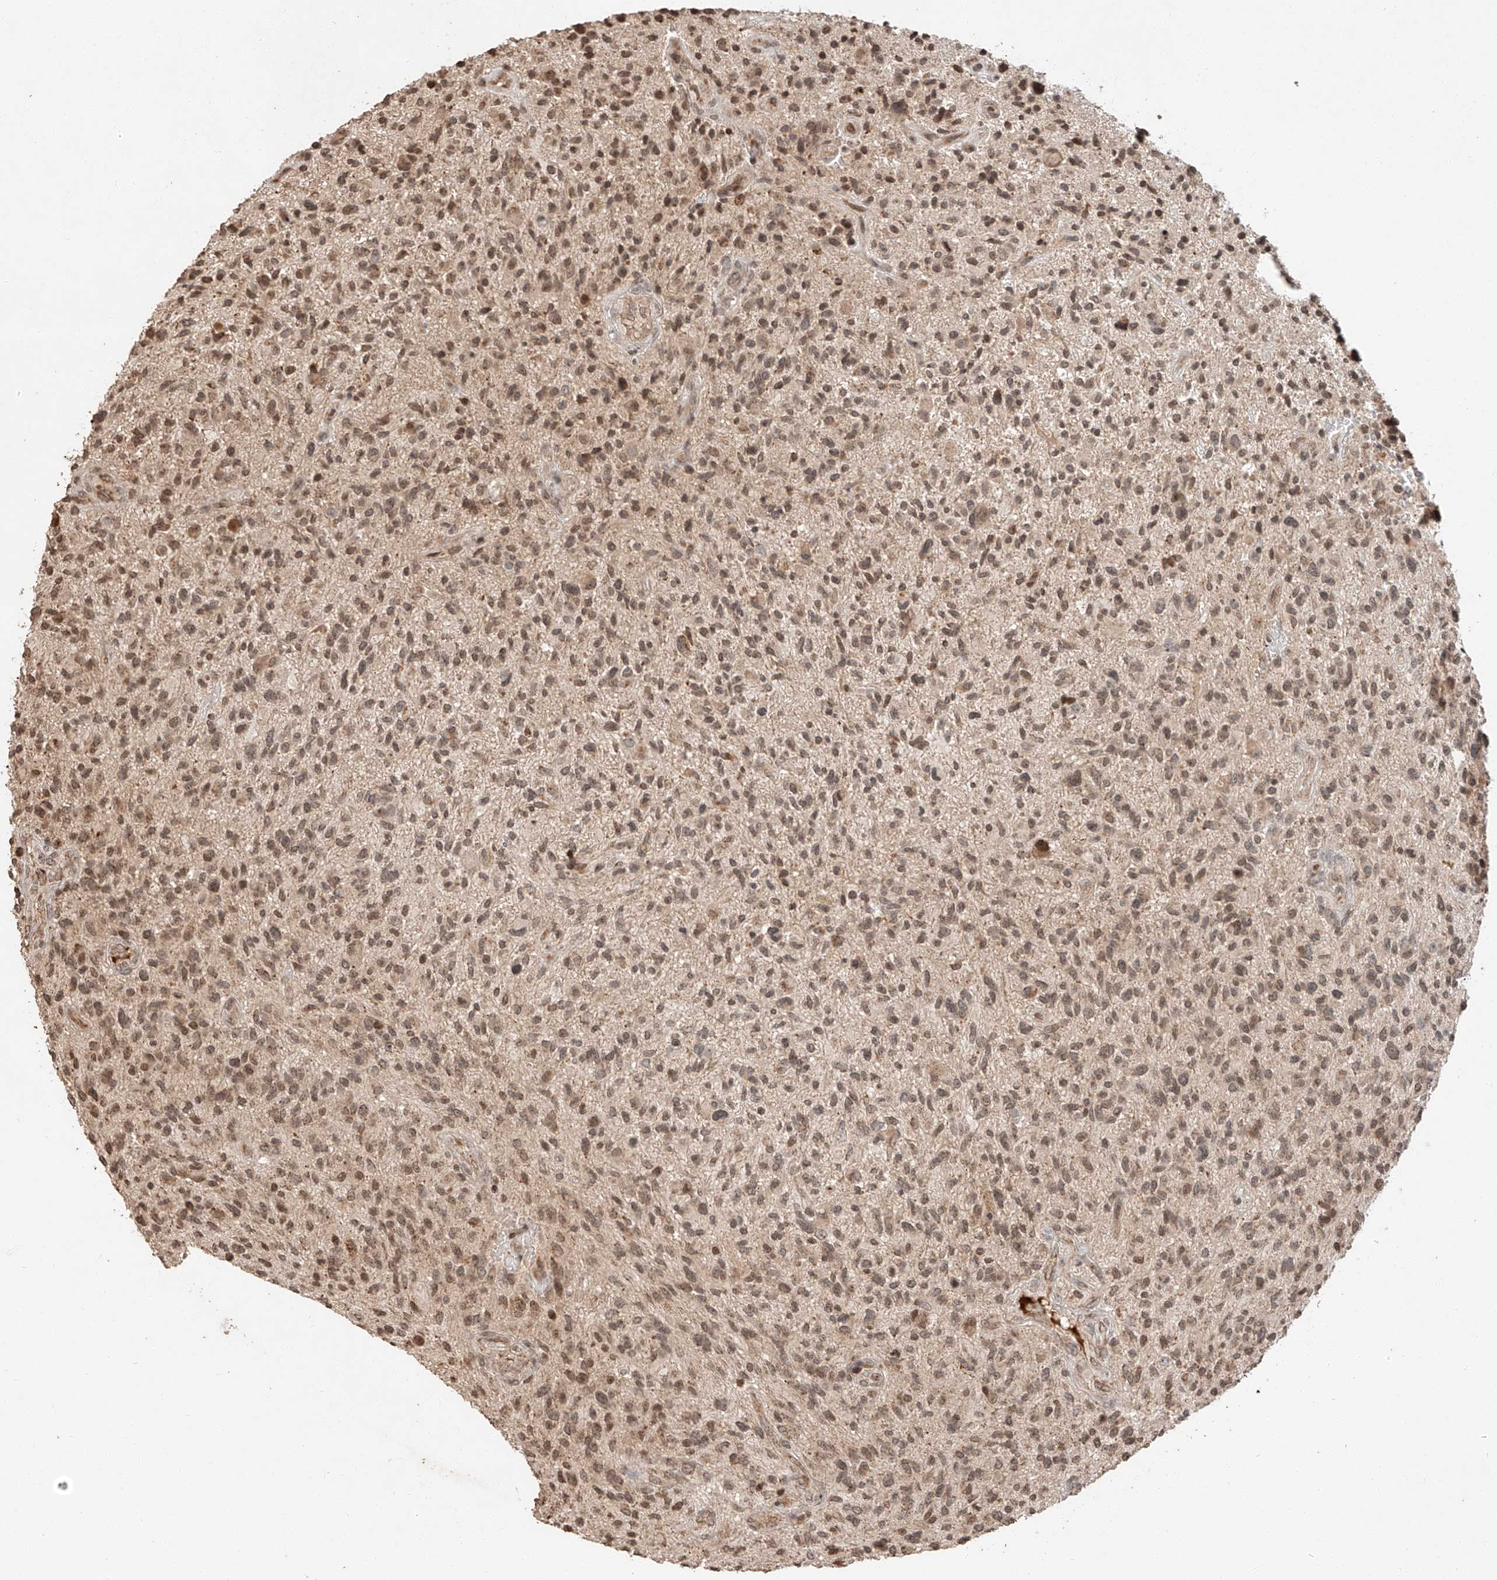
{"staining": {"intensity": "moderate", "quantity": ">75%", "location": "nuclear"}, "tissue": "glioma", "cell_type": "Tumor cells", "image_type": "cancer", "snomed": [{"axis": "morphology", "description": "Glioma, malignant, High grade"}, {"axis": "topography", "description": "Brain"}], "caption": "A medium amount of moderate nuclear expression is identified in about >75% of tumor cells in malignant high-grade glioma tissue.", "gene": "ARHGAP33", "patient": {"sex": "male", "age": 47}}